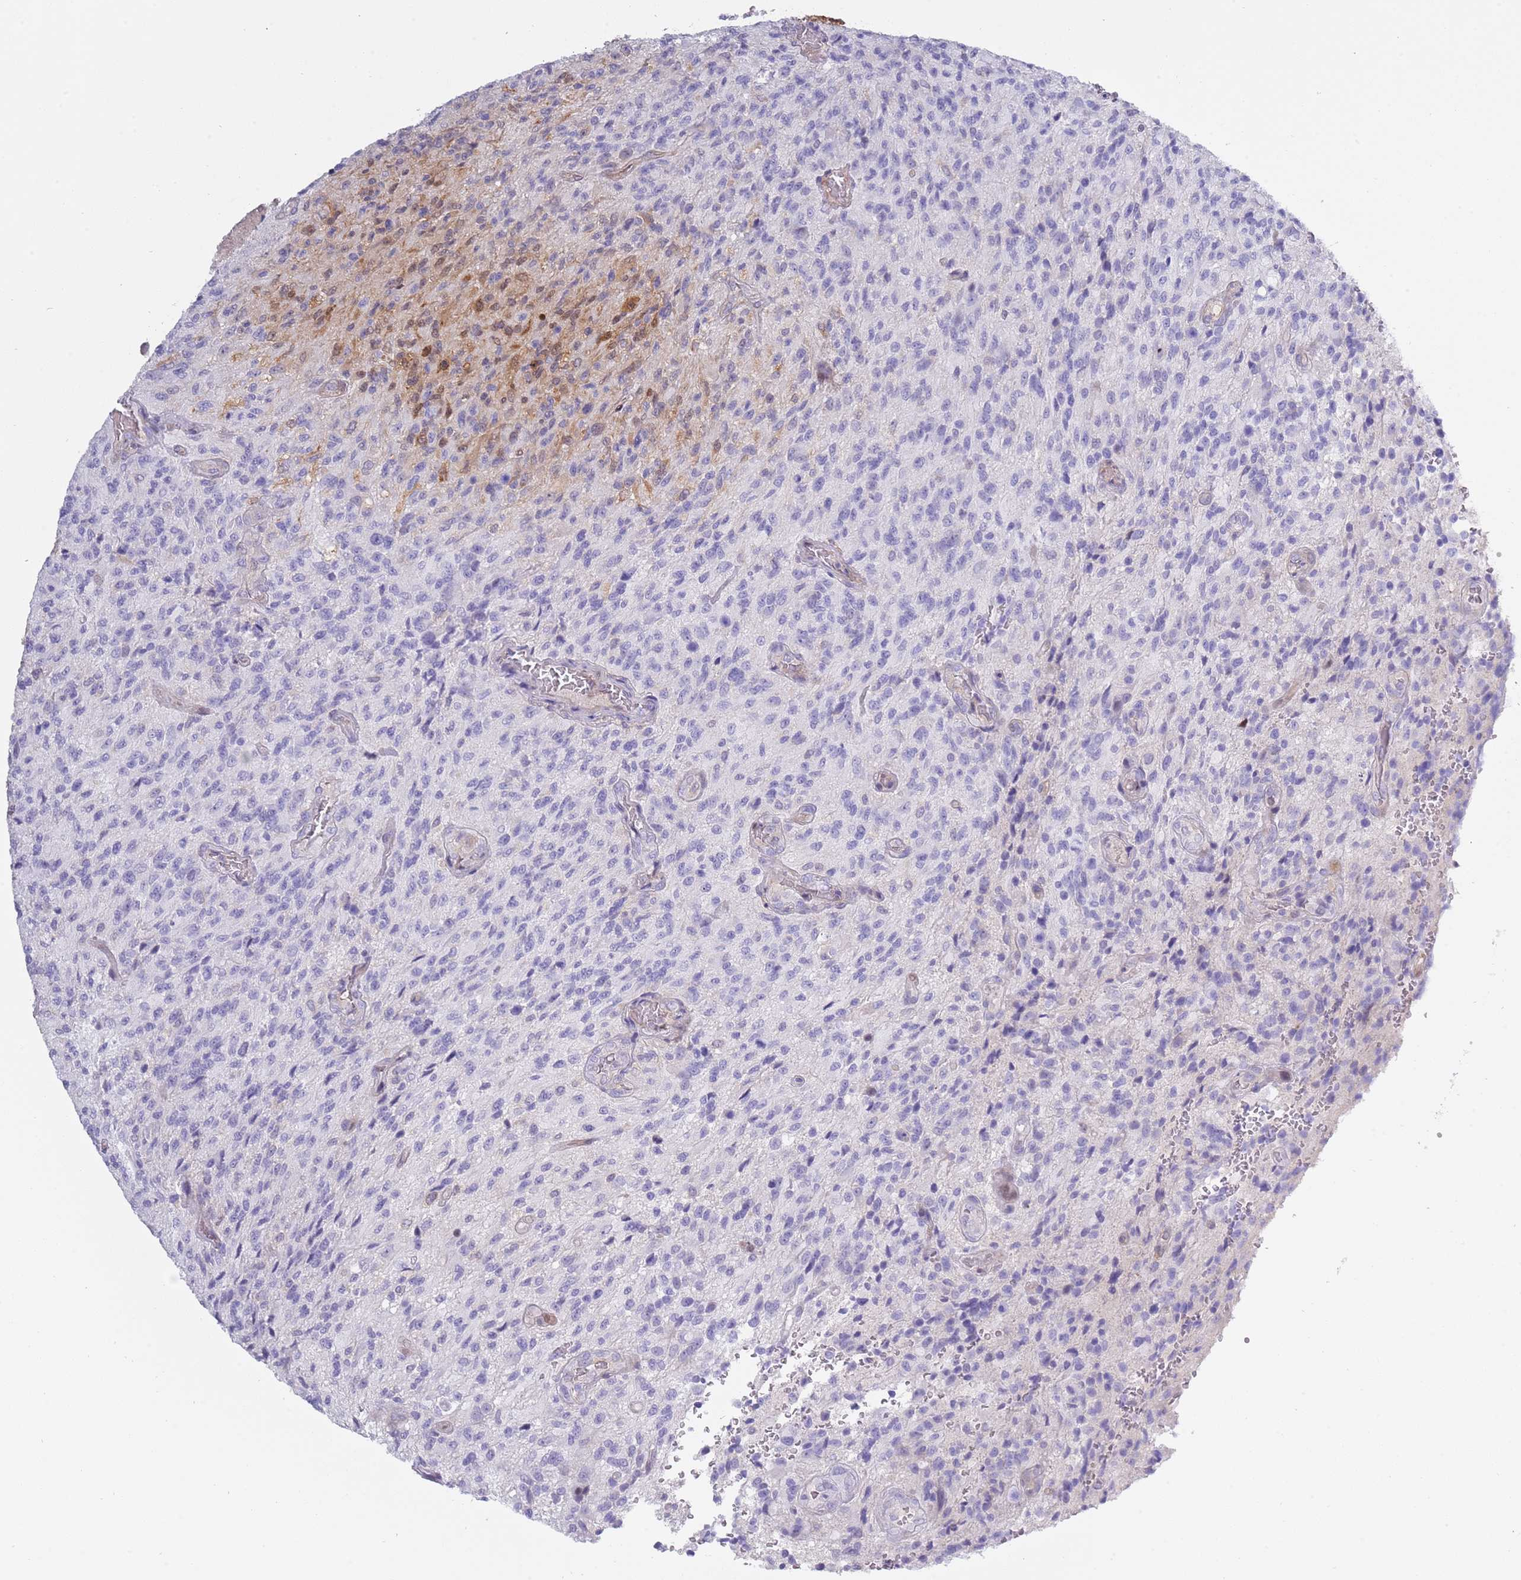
{"staining": {"intensity": "weak", "quantity": "<25%", "location": "cytoplasmic/membranous"}, "tissue": "glioma", "cell_type": "Tumor cells", "image_type": "cancer", "snomed": [{"axis": "morphology", "description": "Normal tissue, NOS"}, {"axis": "morphology", "description": "Glioma, malignant, High grade"}, {"axis": "topography", "description": "Cerebral cortex"}], "caption": "This photomicrograph is of high-grade glioma (malignant) stained with immunohistochemistry (IHC) to label a protein in brown with the nuclei are counter-stained blue. There is no staining in tumor cells. (IHC, brightfield microscopy, high magnification).", "gene": "NBPF6", "patient": {"sex": "male", "age": 56}}